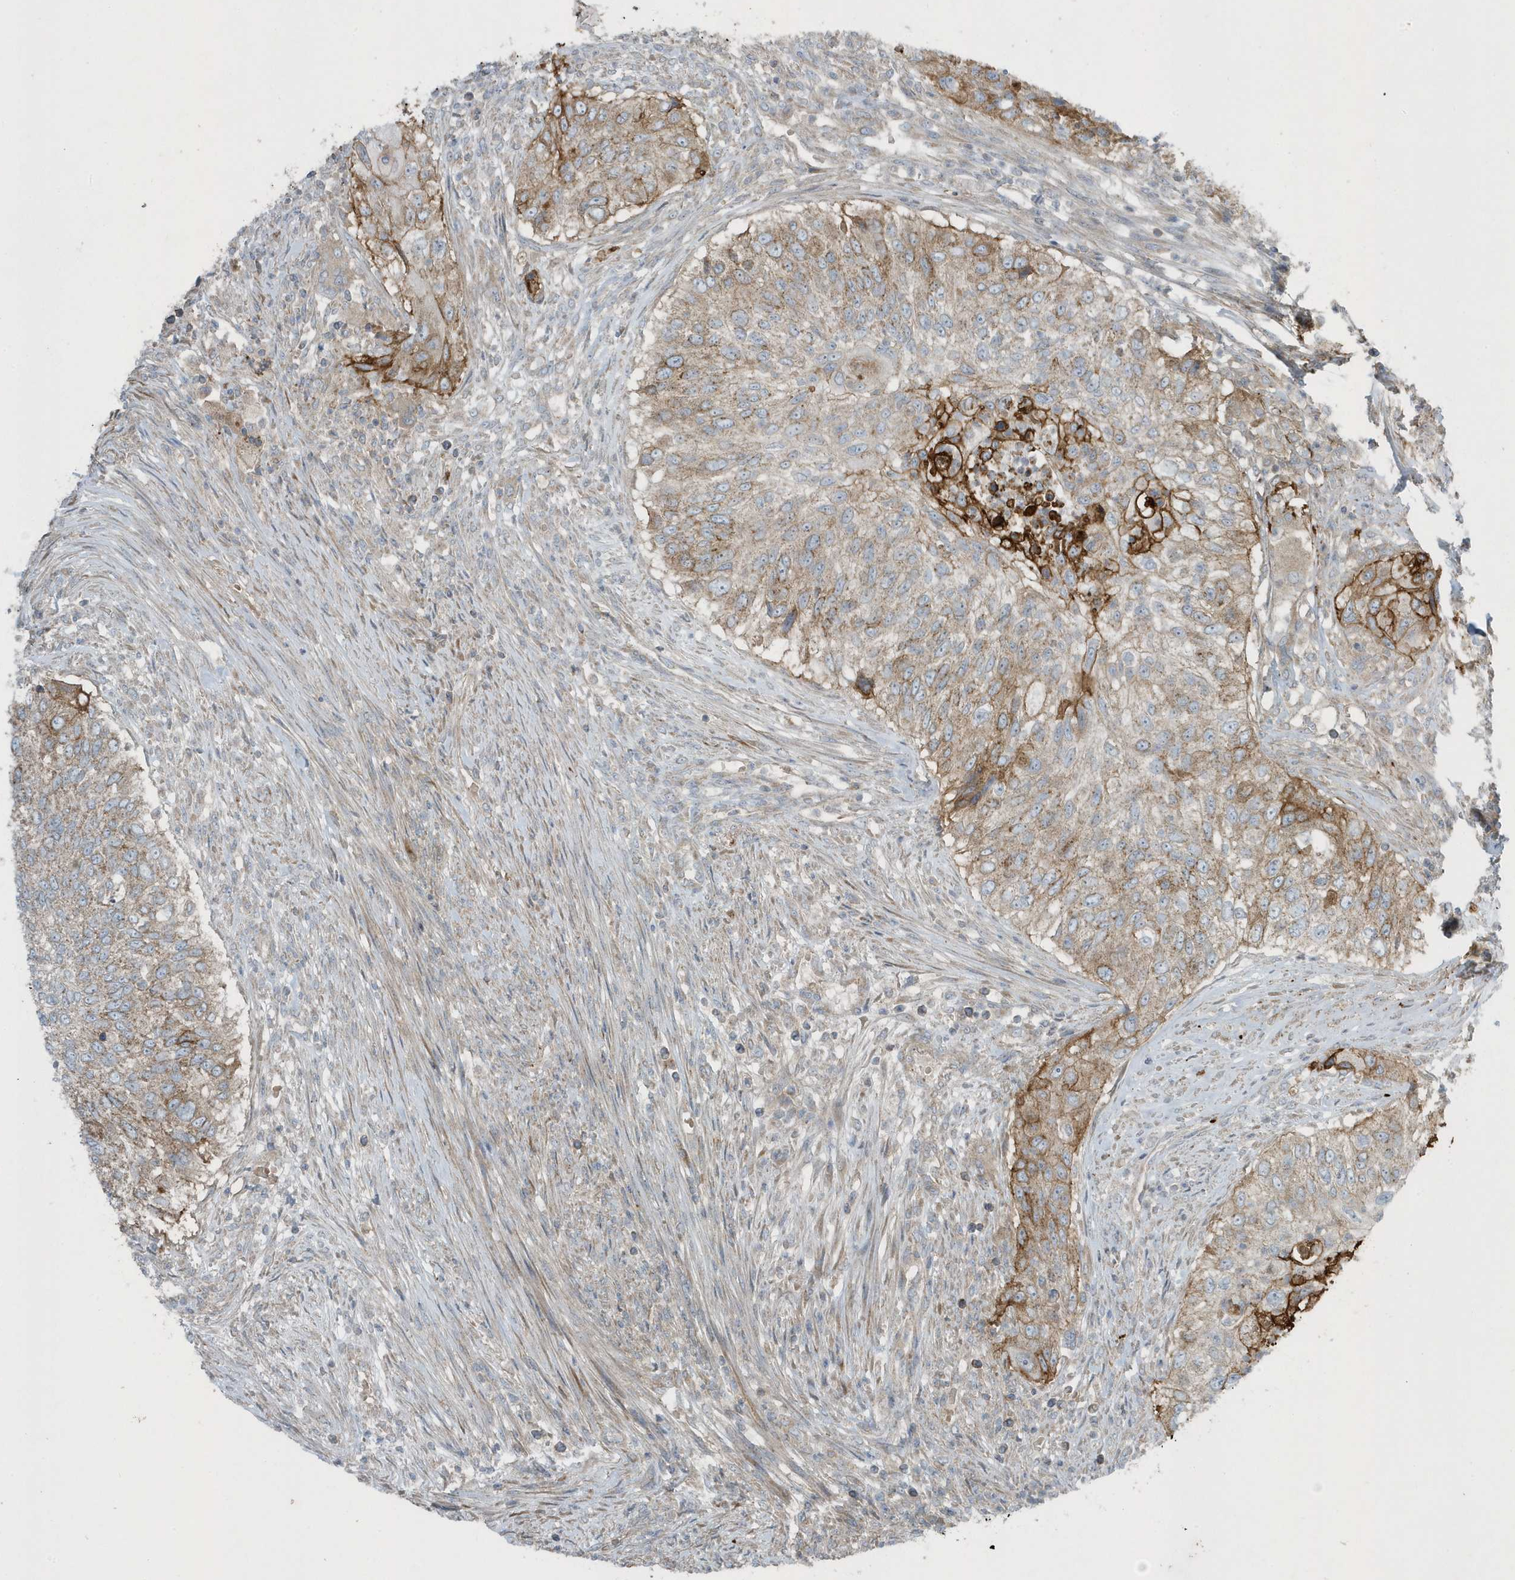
{"staining": {"intensity": "moderate", "quantity": ">75%", "location": "cytoplasmic/membranous"}, "tissue": "urothelial cancer", "cell_type": "Tumor cells", "image_type": "cancer", "snomed": [{"axis": "morphology", "description": "Urothelial carcinoma, High grade"}, {"axis": "topography", "description": "Urinary bladder"}], "caption": "Immunohistochemistry of human urothelial cancer shows medium levels of moderate cytoplasmic/membranous expression in approximately >75% of tumor cells.", "gene": "SLC38A2", "patient": {"sex": "female", "age": 60}}